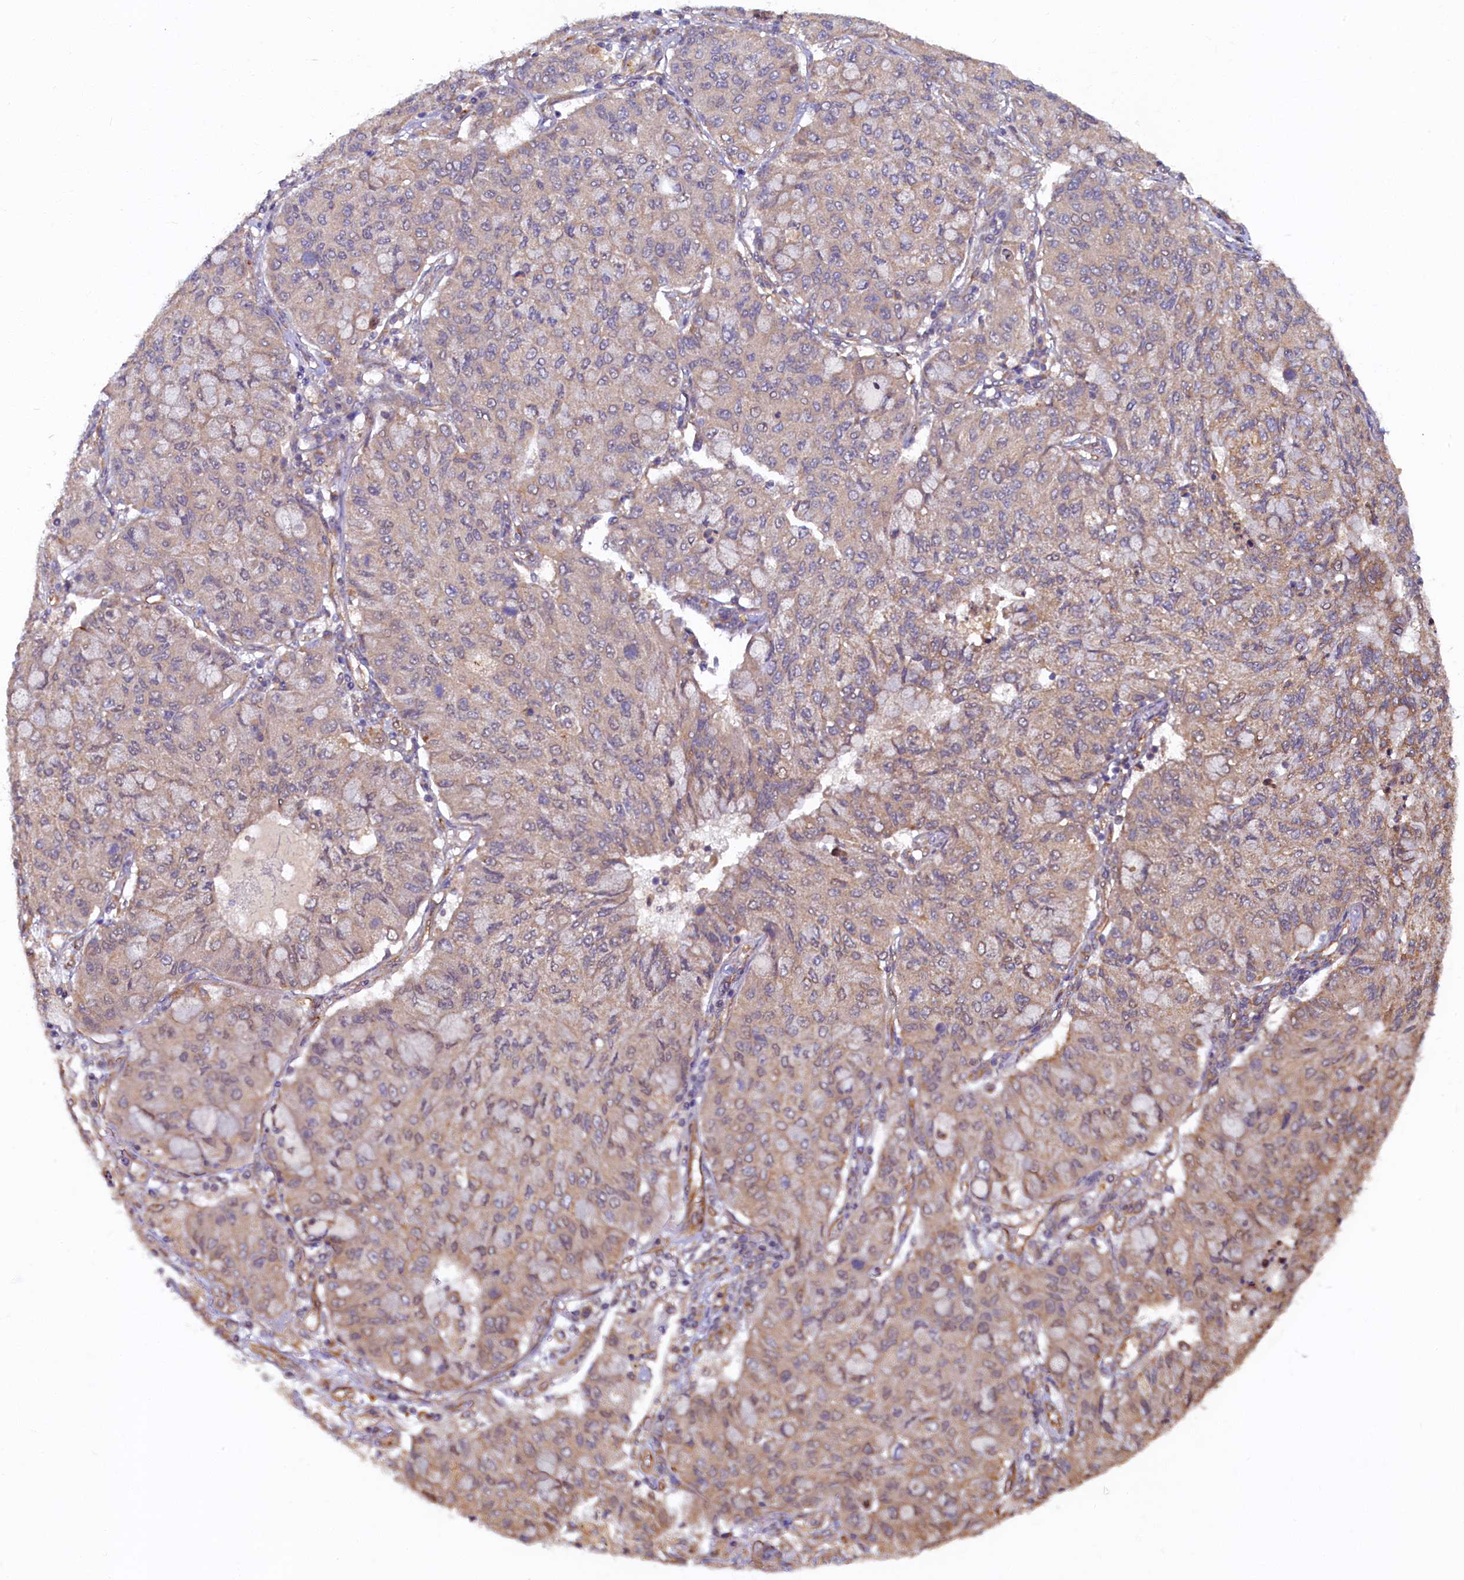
{"staining": {"intensity": "weak", "quantity": "25%-75%", "location": "cytoplasmic/membranous"}, "tissue": "lung cancer", "cell_type": "Tumor cells", "image_type": "cancer", "snomed": [{"axis": "morphology", "description": "Squamous cell carcinoma, NOS"}, {"axis": "topography", "description": "Lung"}], "caption": "Weak cytoplasmic/membranous staining is seen in about 25%-75% of tumor cells in squamous cell carcinoma (lung). (DAB (3,3'-diaminobenzidine) IHC, brown staining for protein, blue staining for nuclei).", "gene": "STX12", "patient": {"sex": "male", "age": 74}}